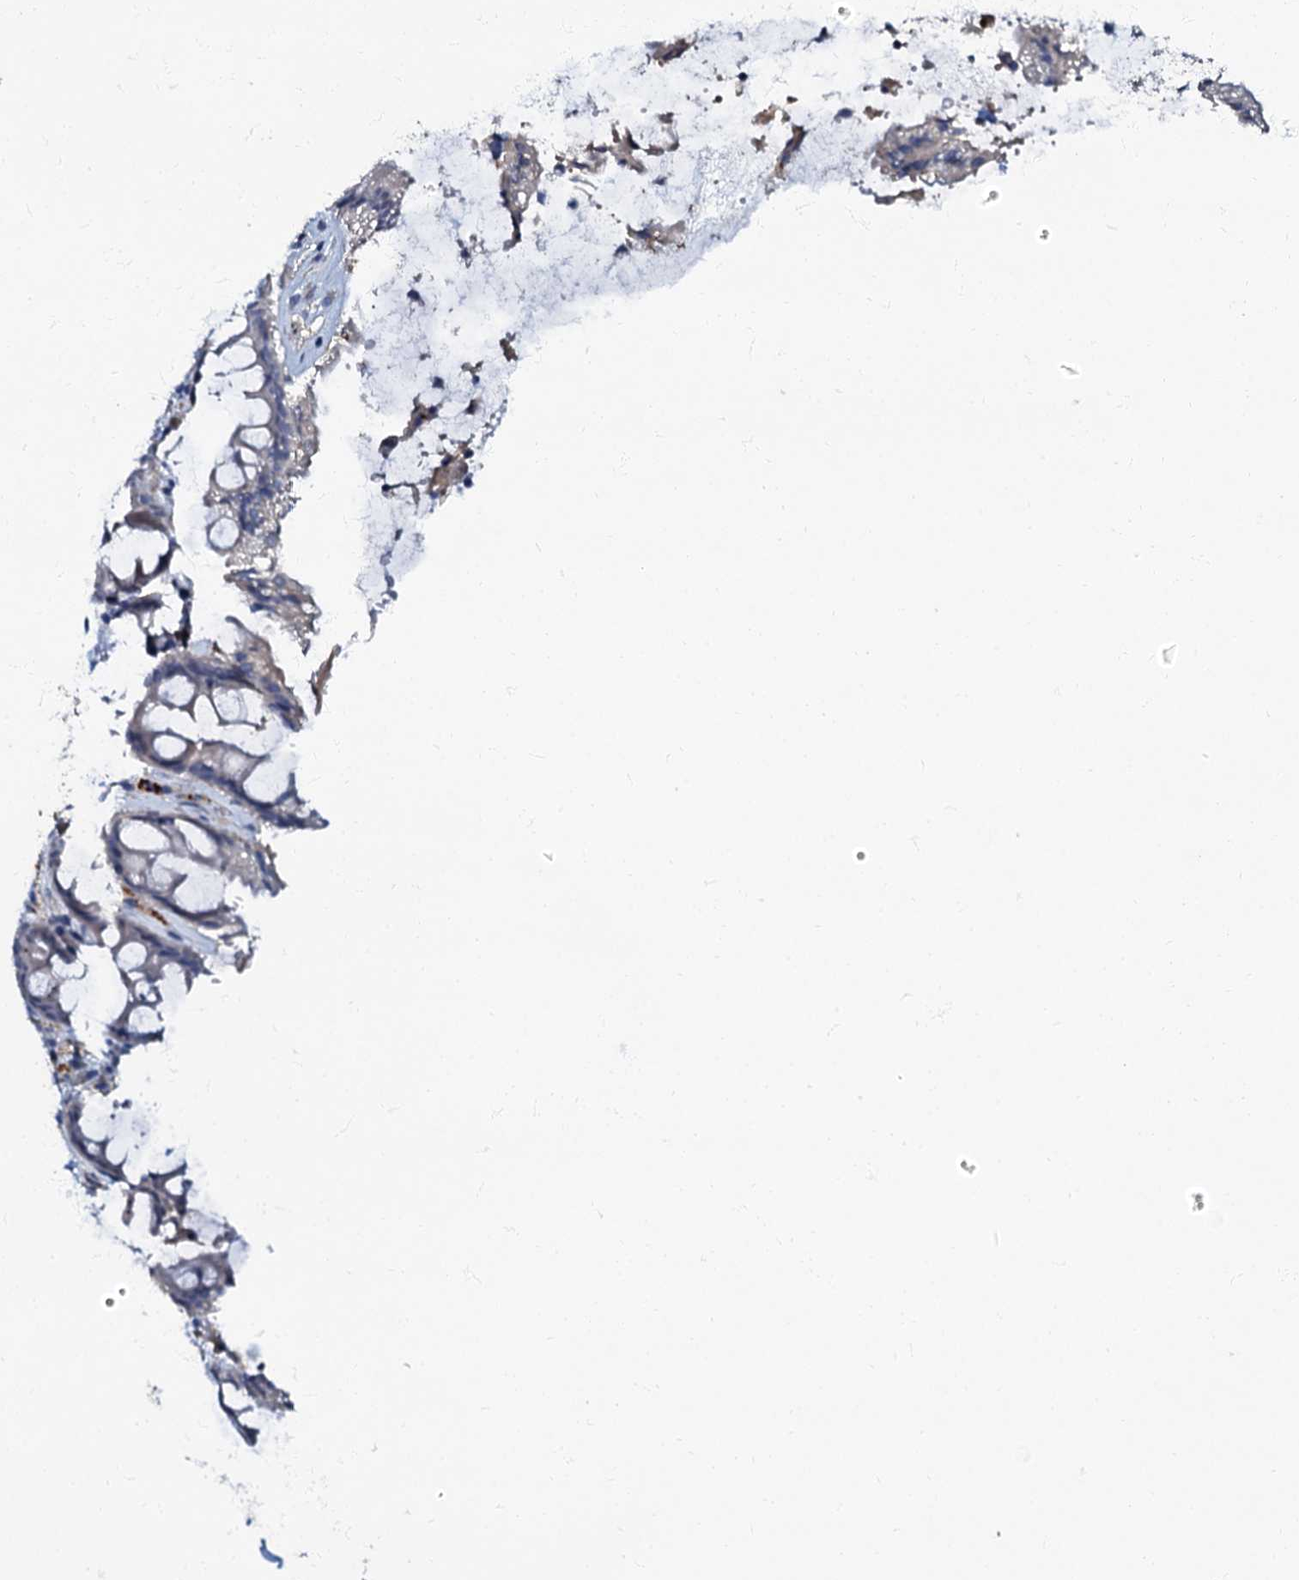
{"staining": {"intensity": "negative", "quantity": "none", "location": "none"}, "tissue": "rectum", "cell_type": "Glandular cells", "image_type": "normal", "snomed": [{"axis": "morphology", "description": "Normal tissue, NOS"}, {"axis": "topography", "description": "Rectum"}], "caption": "IHC micrograph of normal rectum: human rectum stained with DAB reveals no significant protein positivity in glandular cells. (DAB (3,3'-diaminobenzidine) immunohistochemistry (IHC), high magnification).", "gene": "OLAH", "patient": {"sex": "female", "age": 46}}